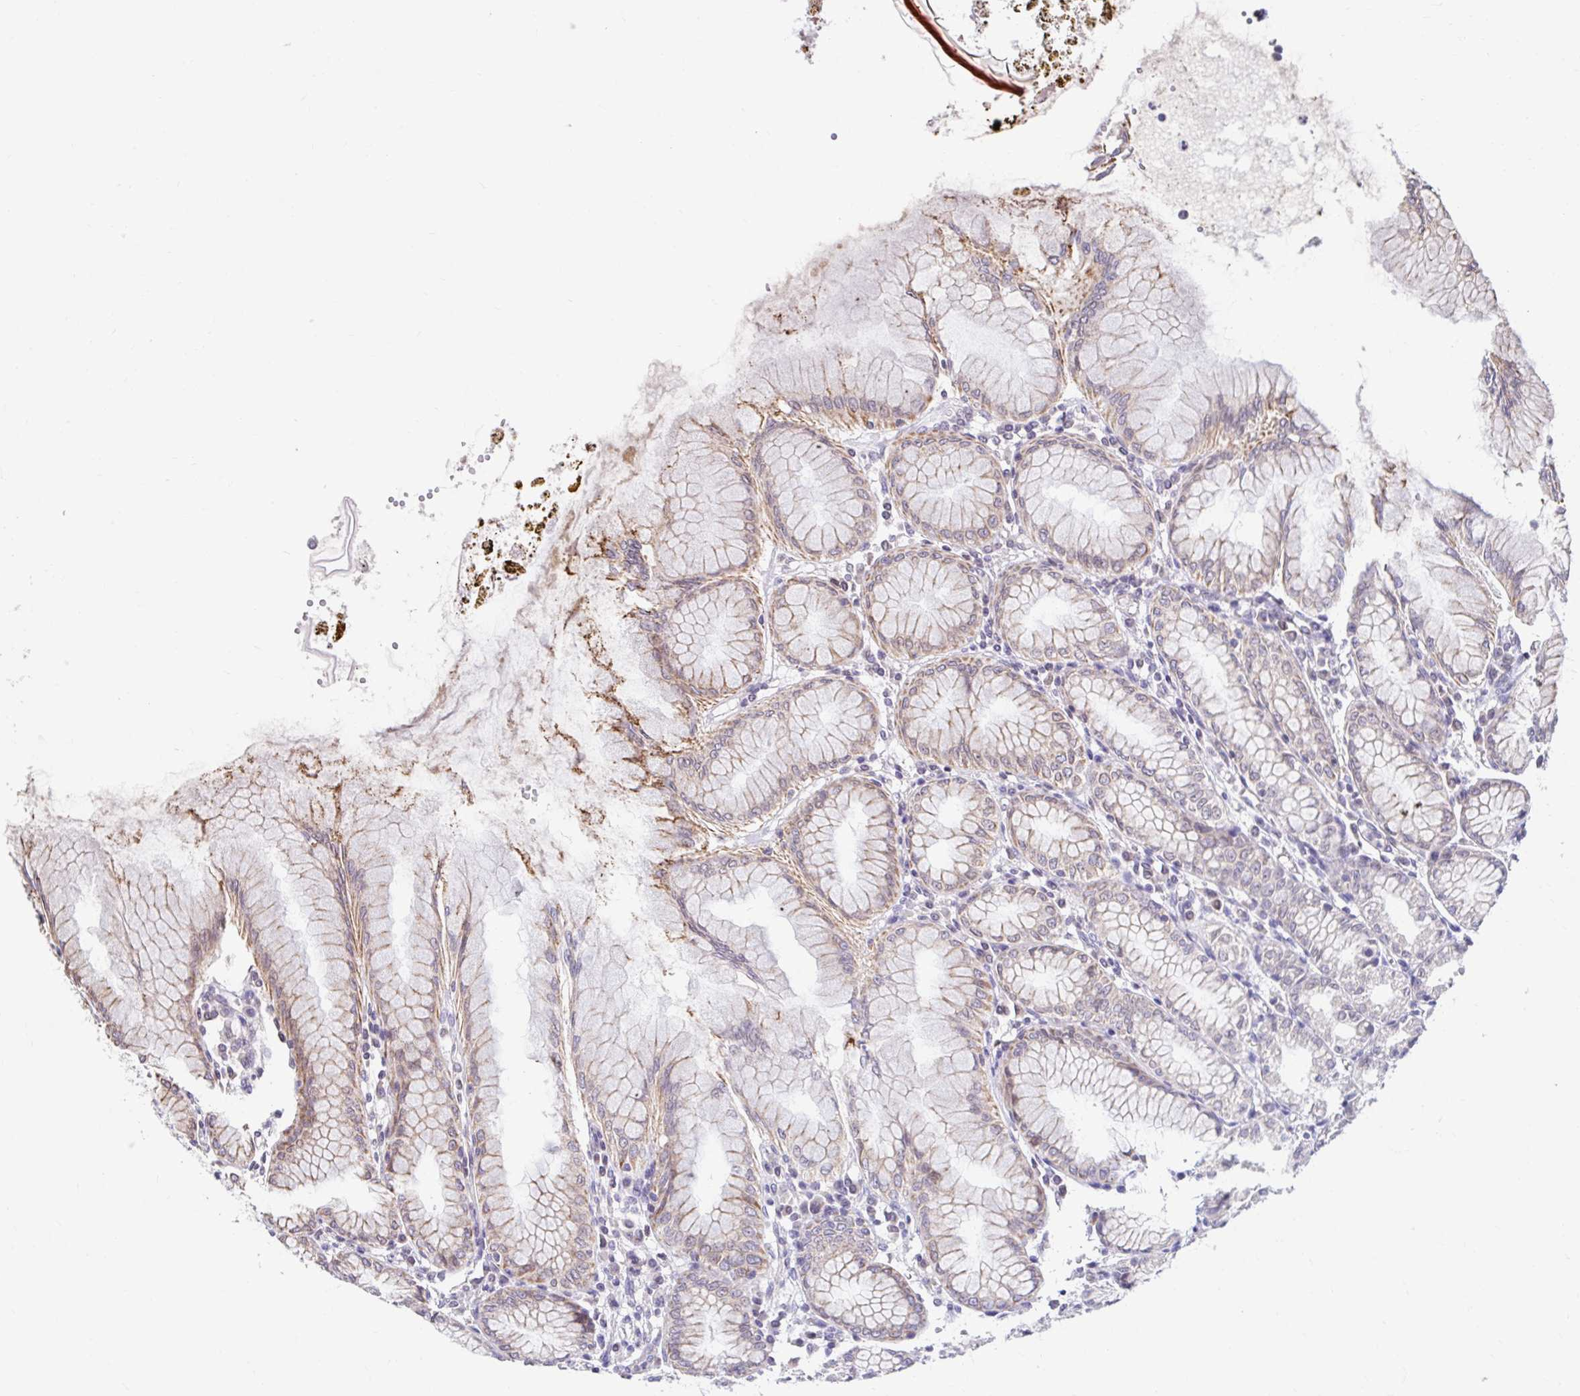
{"staining": {"intensity": "moderate", "quantity": "25%-75%", "location": "cytoplasmic/membranous,nuclear"}, "tissue": "stomach", "cell_type": "Glandular cells", "image_type": "normal", "snomed": [{"axis": "morphology", "description": "Normal tissue, NOS"}, {"axis": "topography", "description": "Stomach"}], "caption": "Unremarkable stomach shows moderate cytoplasmic/membranous,nuclear positivity in about 25%-75% of glandular cells, visualized by immunohistochemistry.", "gene": "NT5C1B", "patient": {"sex": "female", "age": 57}}